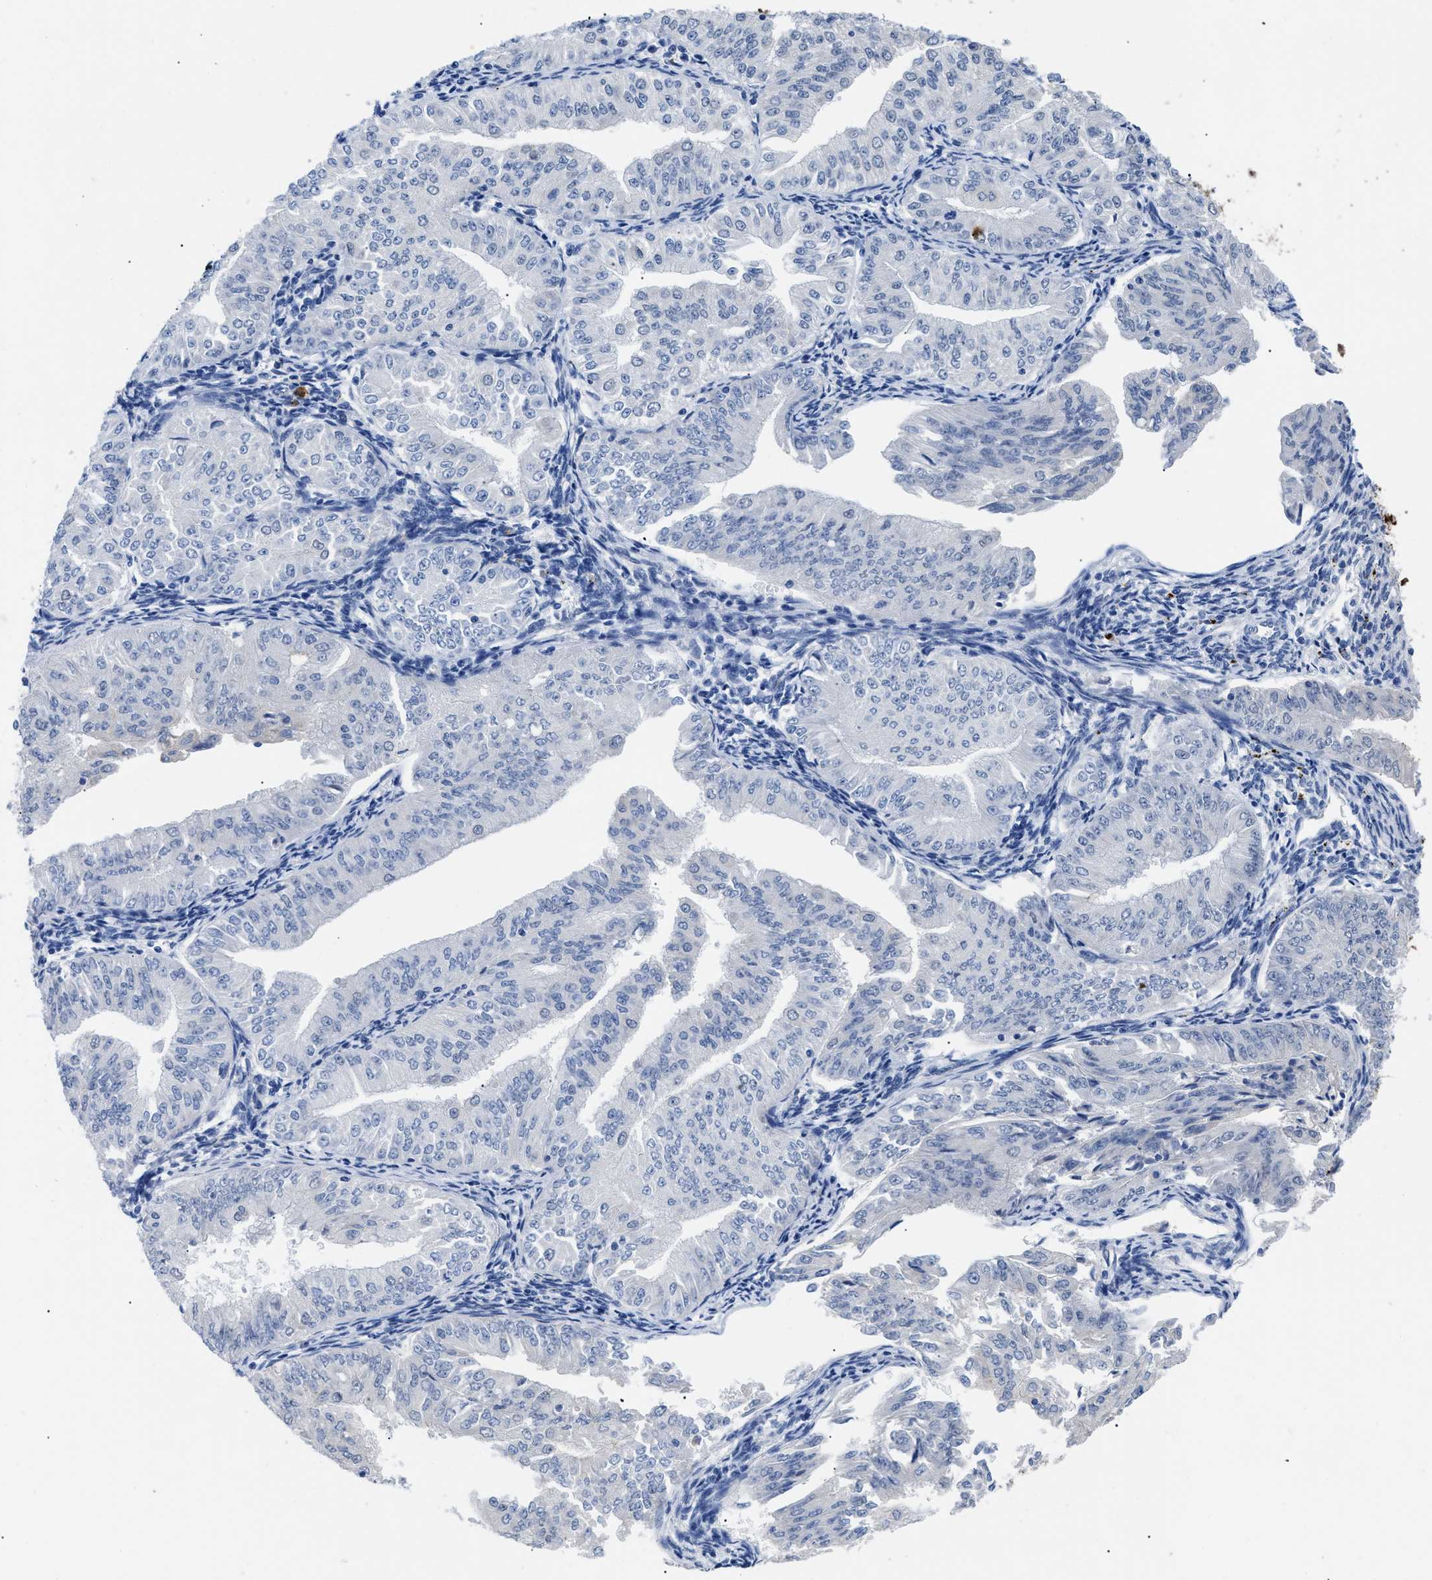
{"staining": {"intensity": "negative", "quantity": "none", "location": "none"}, "tissue": "endometrial cancer", "cell_type": "Tumor cells", "image_type": "cancer", "snomed": [{"axis": "morphology", "description": "Normal tissue, NOS"}, {"axis": "morphology", "description": "Adenocarcinoma, NOS"}, {"axis": "topography", "description": "Endometrium"}], "caption": "Immunohistochemical staining of human adenocarcinoma (endometrial) shows no significant expression in tumor cells.", "gene": "TMEM68", "patient": {"sex": "female", "age": 53}}